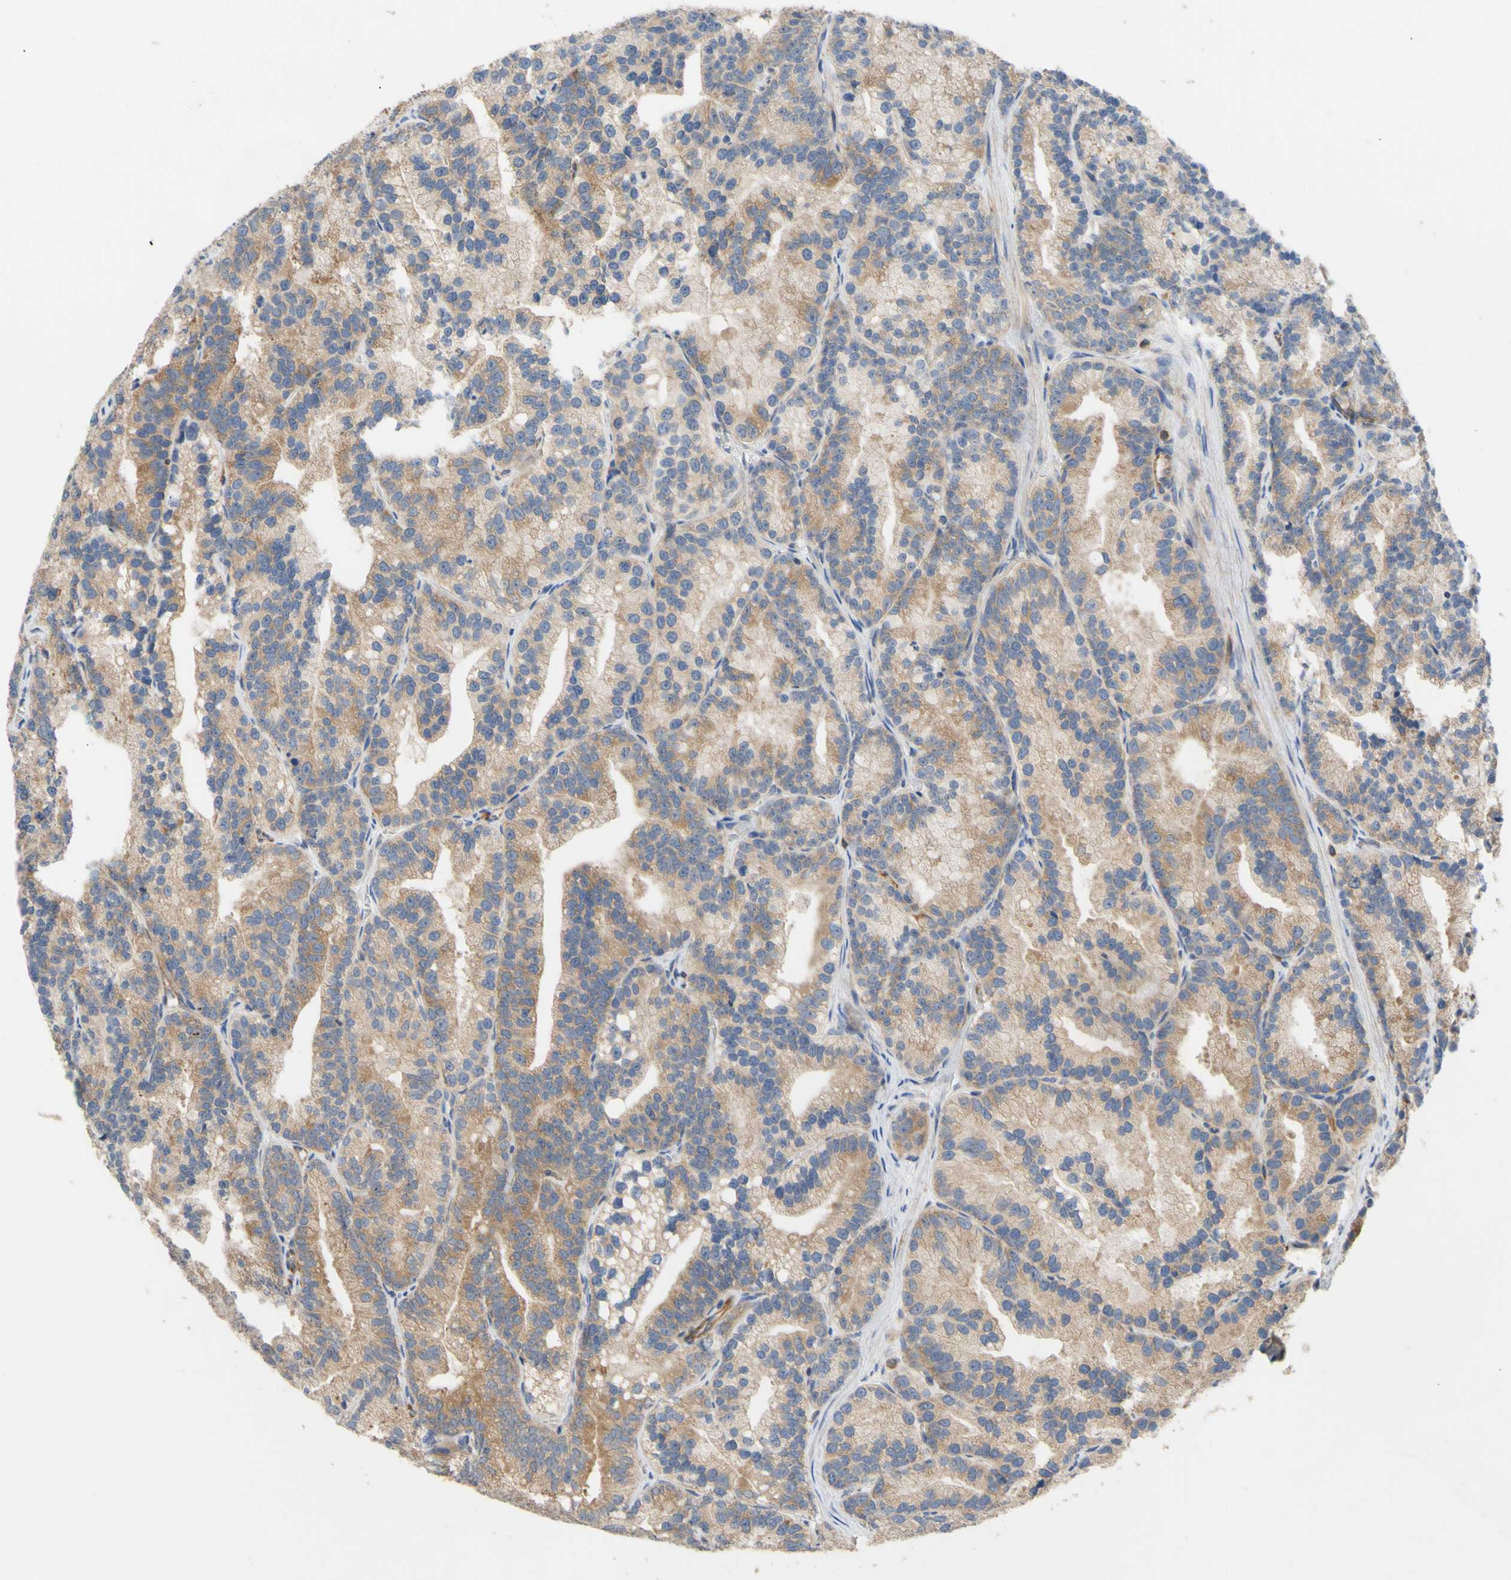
{"staining": {"intensity": "moderate", "quantity": ">75%", "location": "cytoplasmic/membranous"}, "tissue": "prostate cancer", "cell_type": "Tumor cells", "image_type": "cancer", "snomed": [{"axis": "morphology", "description": "Adenocarcinoma, Low grade"}, {"axis": "topography", "description": "Prostate"}], "caption": "High-power microscopy captured an immunohistochemistry micrograph of prostate cancer (adenocarcinoma (low-grade)), revealing moderate cytoplasmic/membranous positivity in about >75% of tumor cells.", "gene": "EIF2S3", "patient": {"sex": "male", "age": 89}}